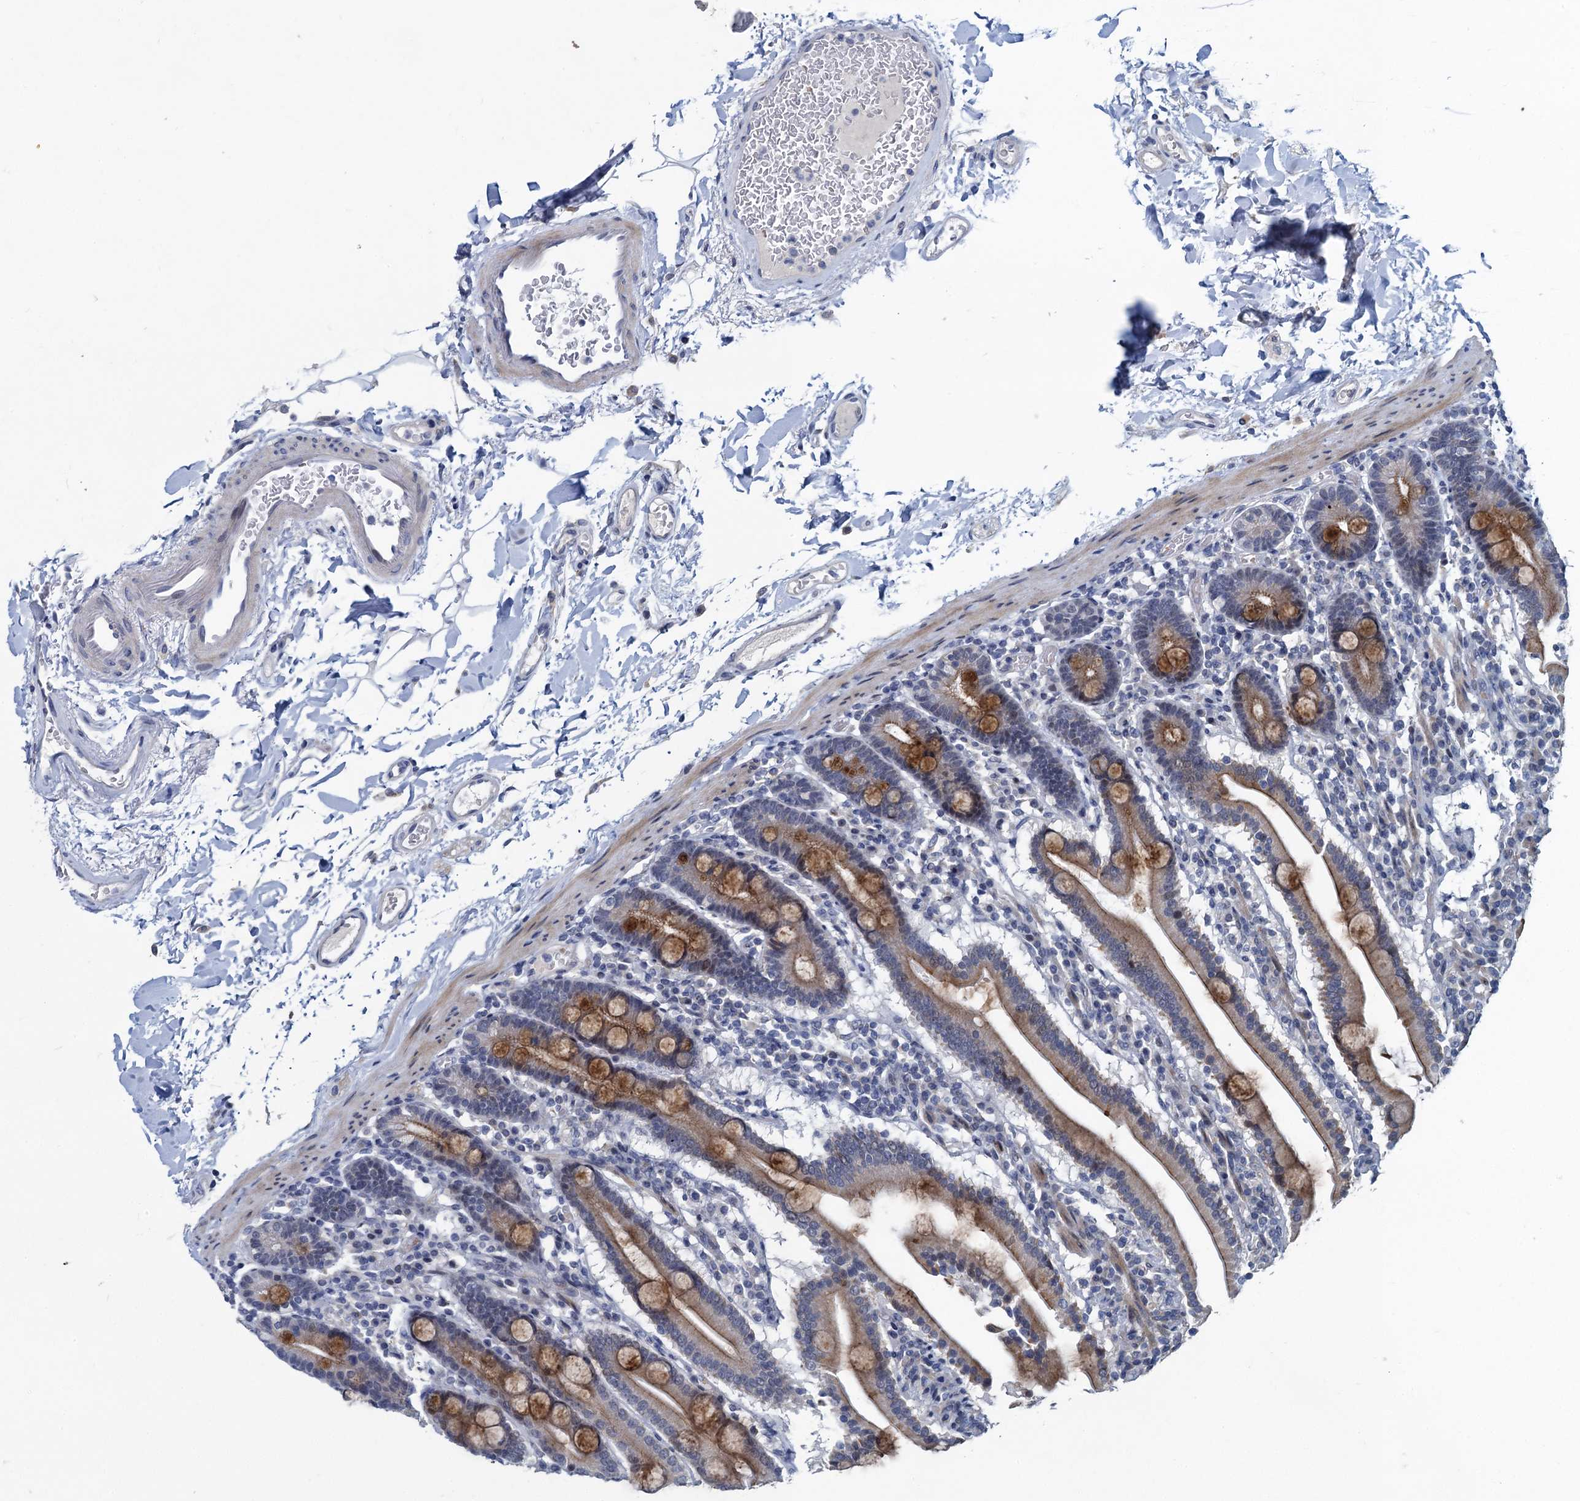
{"staining": {"intensity": "moderate", "quantity": "25%-75%", "location": "cytoplasmic/membranous"}, "tissue": "duodenum", "cell_type": "Glandular cells", "image_type": "normal", "snomed": [{"axis": "morphology", "description": "Normal tissue, NOS"}, {"axis": "topography", "description": "Duodenum"}], "caption": "Protein expression analysis of normal duodenum shows moderate cytoplasmic/membranous positivity in approximately 25%-75% of glandular cells. (Brightfield microscopy of DAB IHC at high magnification).", "gene": "ATOSA", "patient": {"sex": "male", "age": 55}}